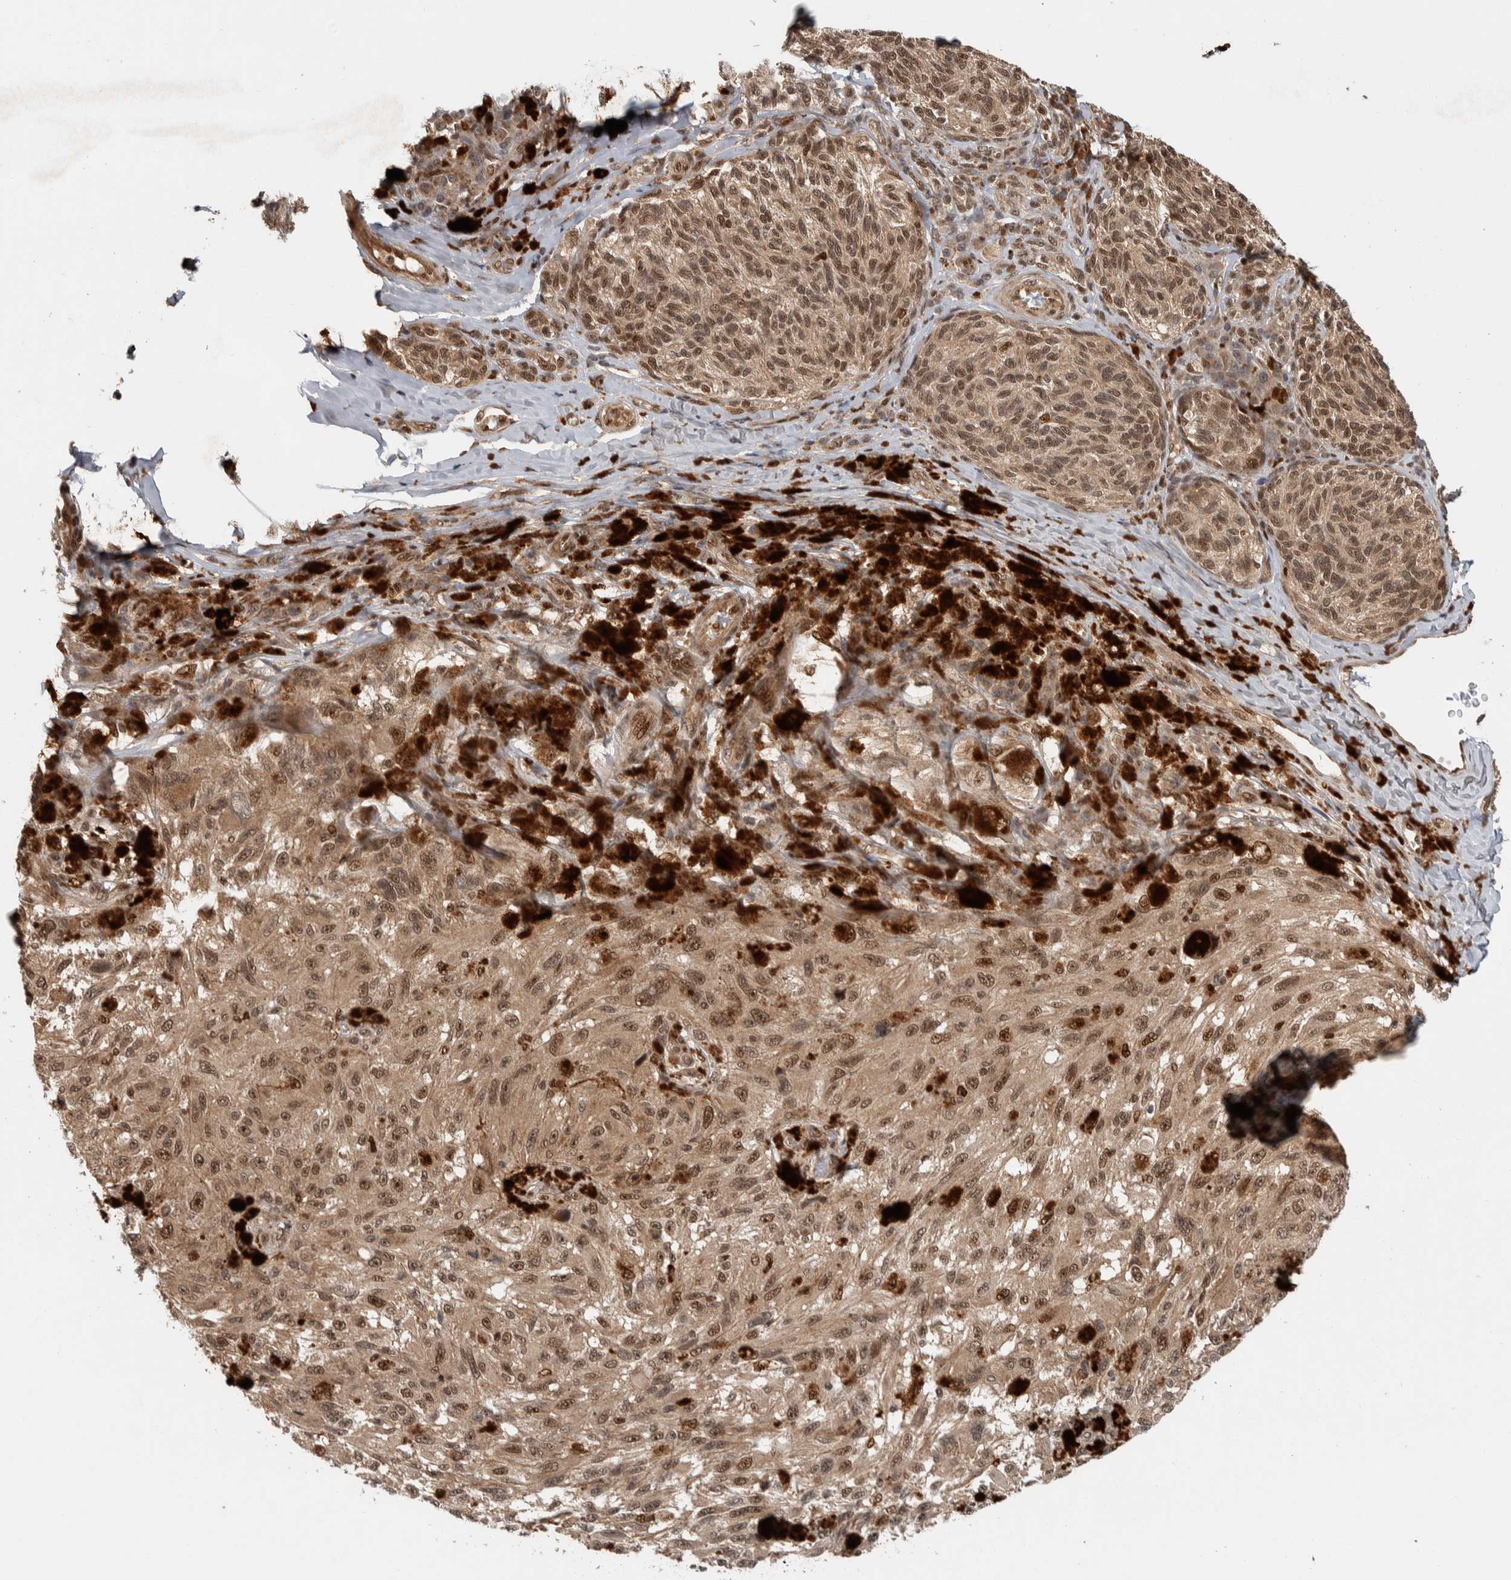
{"staining": {"intensity": "moderate", "quantity": ">75%", "location": "cytoplasmic/membranous,nuclear"}, "tissue": "melanoma", "cell_type": "Tumor cells", "image_type": "cancer", "snomed": [{"axis": "morphology", "description": "Malignant melanoma, NOS"}, {"axis": "topography", "description": "Skin"}], "caption": "There is medium levels of moderate cytoplasmic/membranous and nuclear positivity in tumor cells of melanoma, as demonstrated by immunohistochemical staining (brown color).", "gene": "RPS6KA4", "patient": {"sex": "female", "age": 73}}